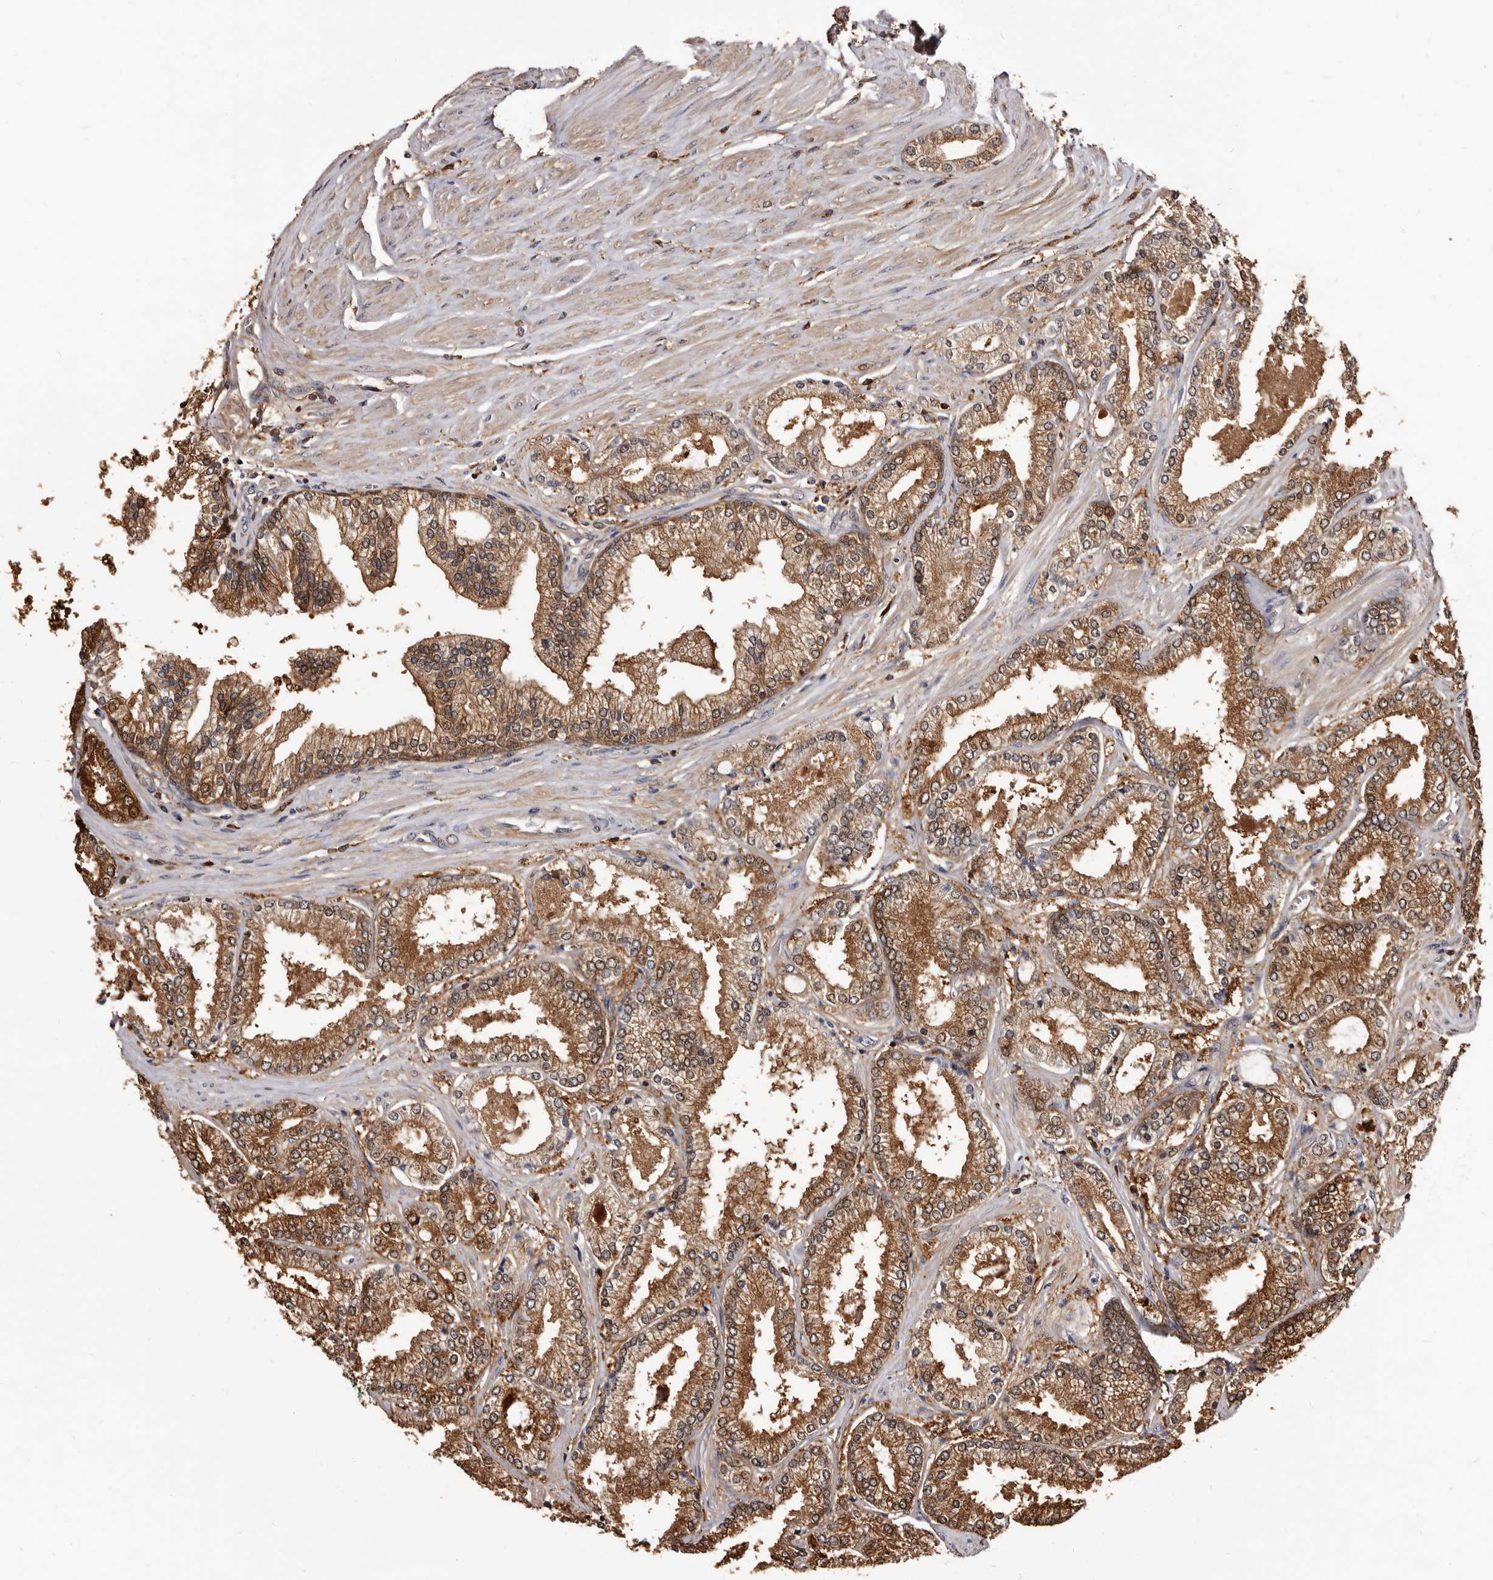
{"staining": {"intensity": "moderate", "quantity": ">75%", "location": "cytoplasmic/membranous"}, "tissue": "prostate cancer", "cell_type": "Tumor cells", "image_type": "cancer", "snomed": [{"axis": "morphology", "description": "Adenocarcinoma, Low grade"}, {"axis": "topography", "description": "Prostate"}], "caption": "Immunohistochemistry staining of prostate adenocarcinoma (low-grade), which reveals medium levels of moderate cytoplasmic/membranous positivity in approximately >75% of tumor cells indicating moderate cytoplasmic/membranous protein positivity. The staining was performed using DAB (3,3'-diaminobenzidine) (brown) for protein detection and nuclei were counterstained in hematoxylin (blue).", "gene": "DNPH1", "patient": {"sex": "male", "age": 62}}